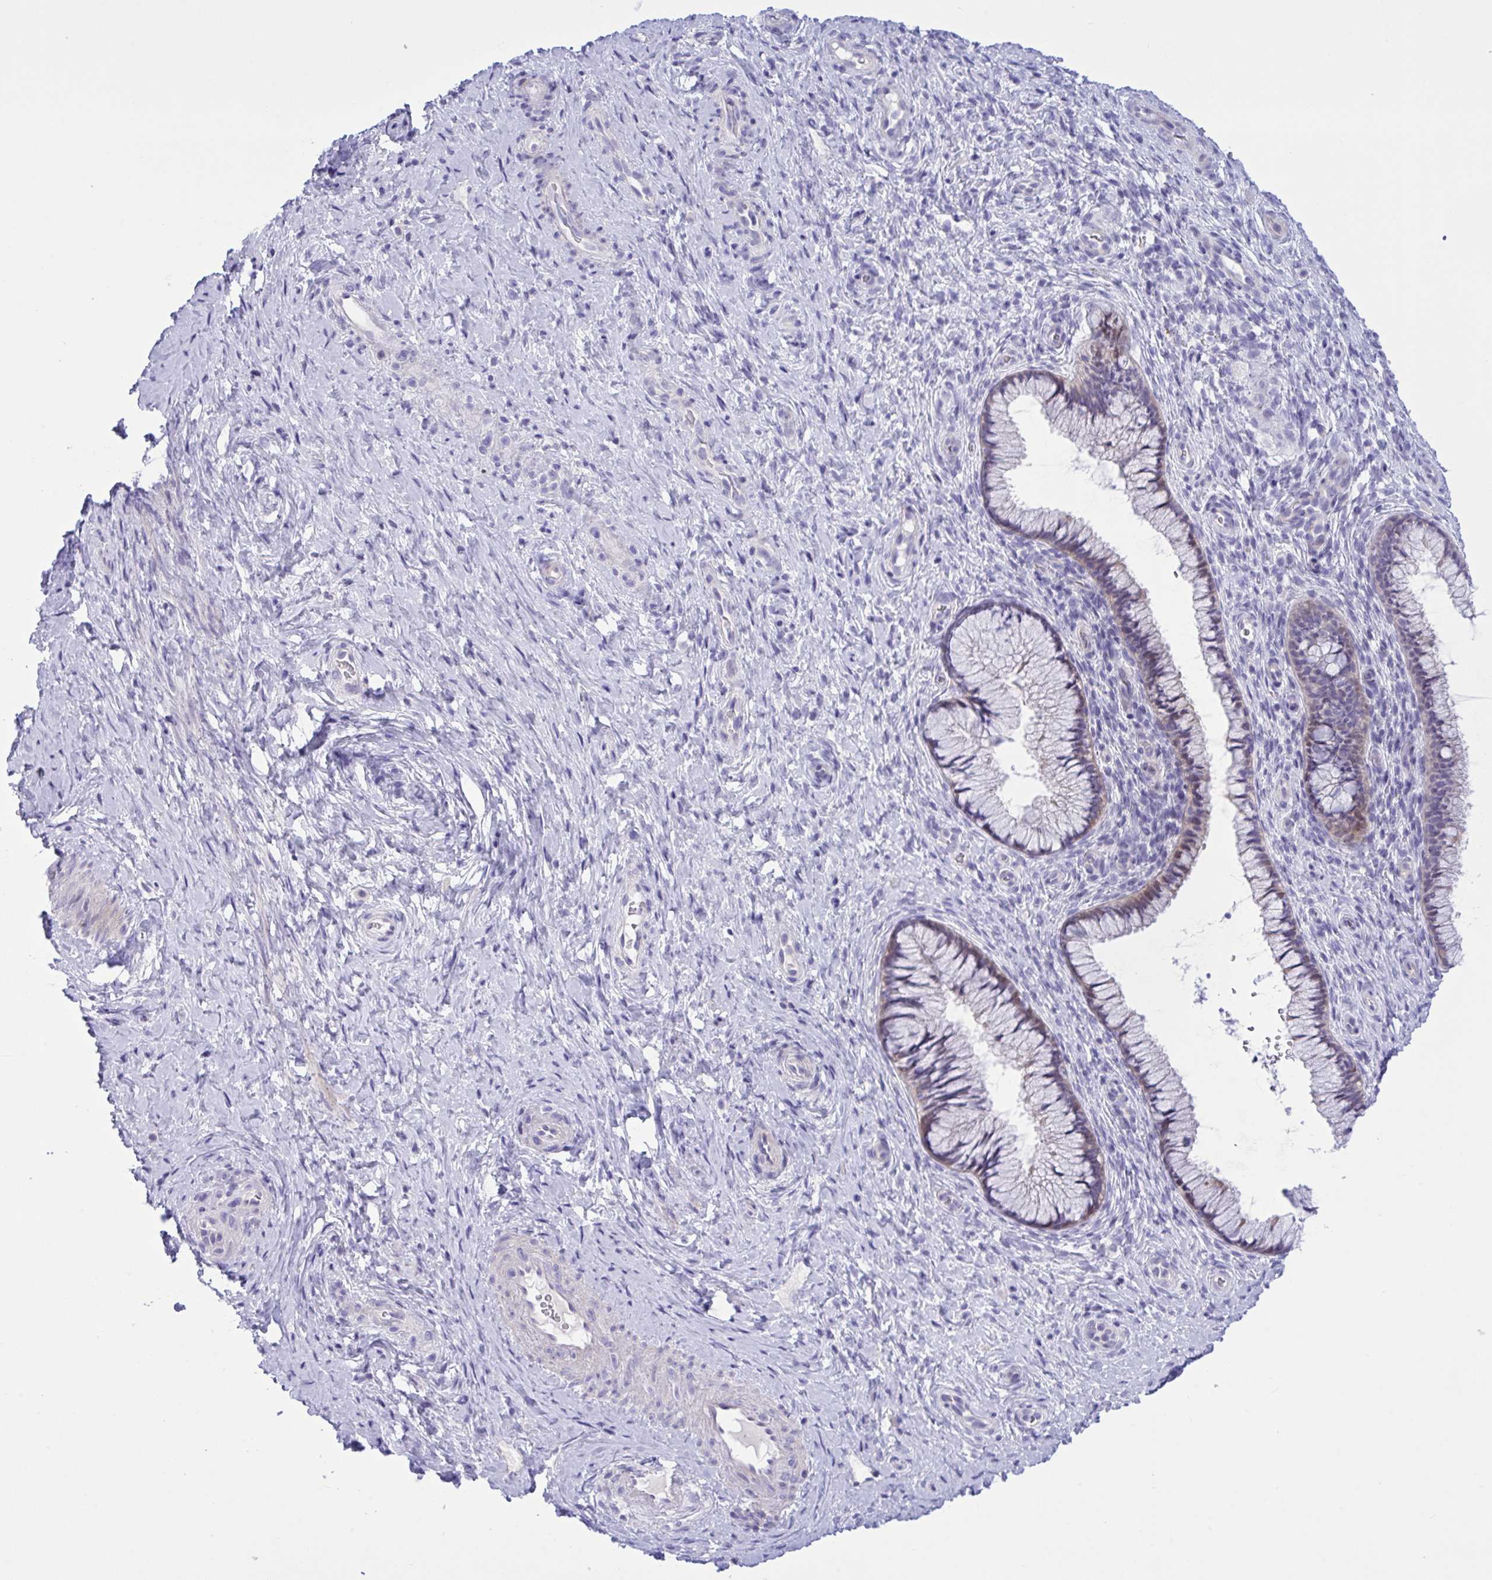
{"staining": {"intensity": "weak", "quantity": "<25%", "location": "cytoplasmic/membranous"}, "tissue": "cervix", "cell_type": "Glandular cells", "image_type": "normal", "snomed": [{"axis": "morphology", "description": "Normal tissue, NOS"}, {"axis": "topography", "description": "Cervix"}], "caption": "DAB (3,3'-diaminobenzidine) immunohistochemical staining of benign human cervix exhibits no significant expression in glandular cells.", "gene": "WDR97", "patient": {"sex": "female", "age": 34}}